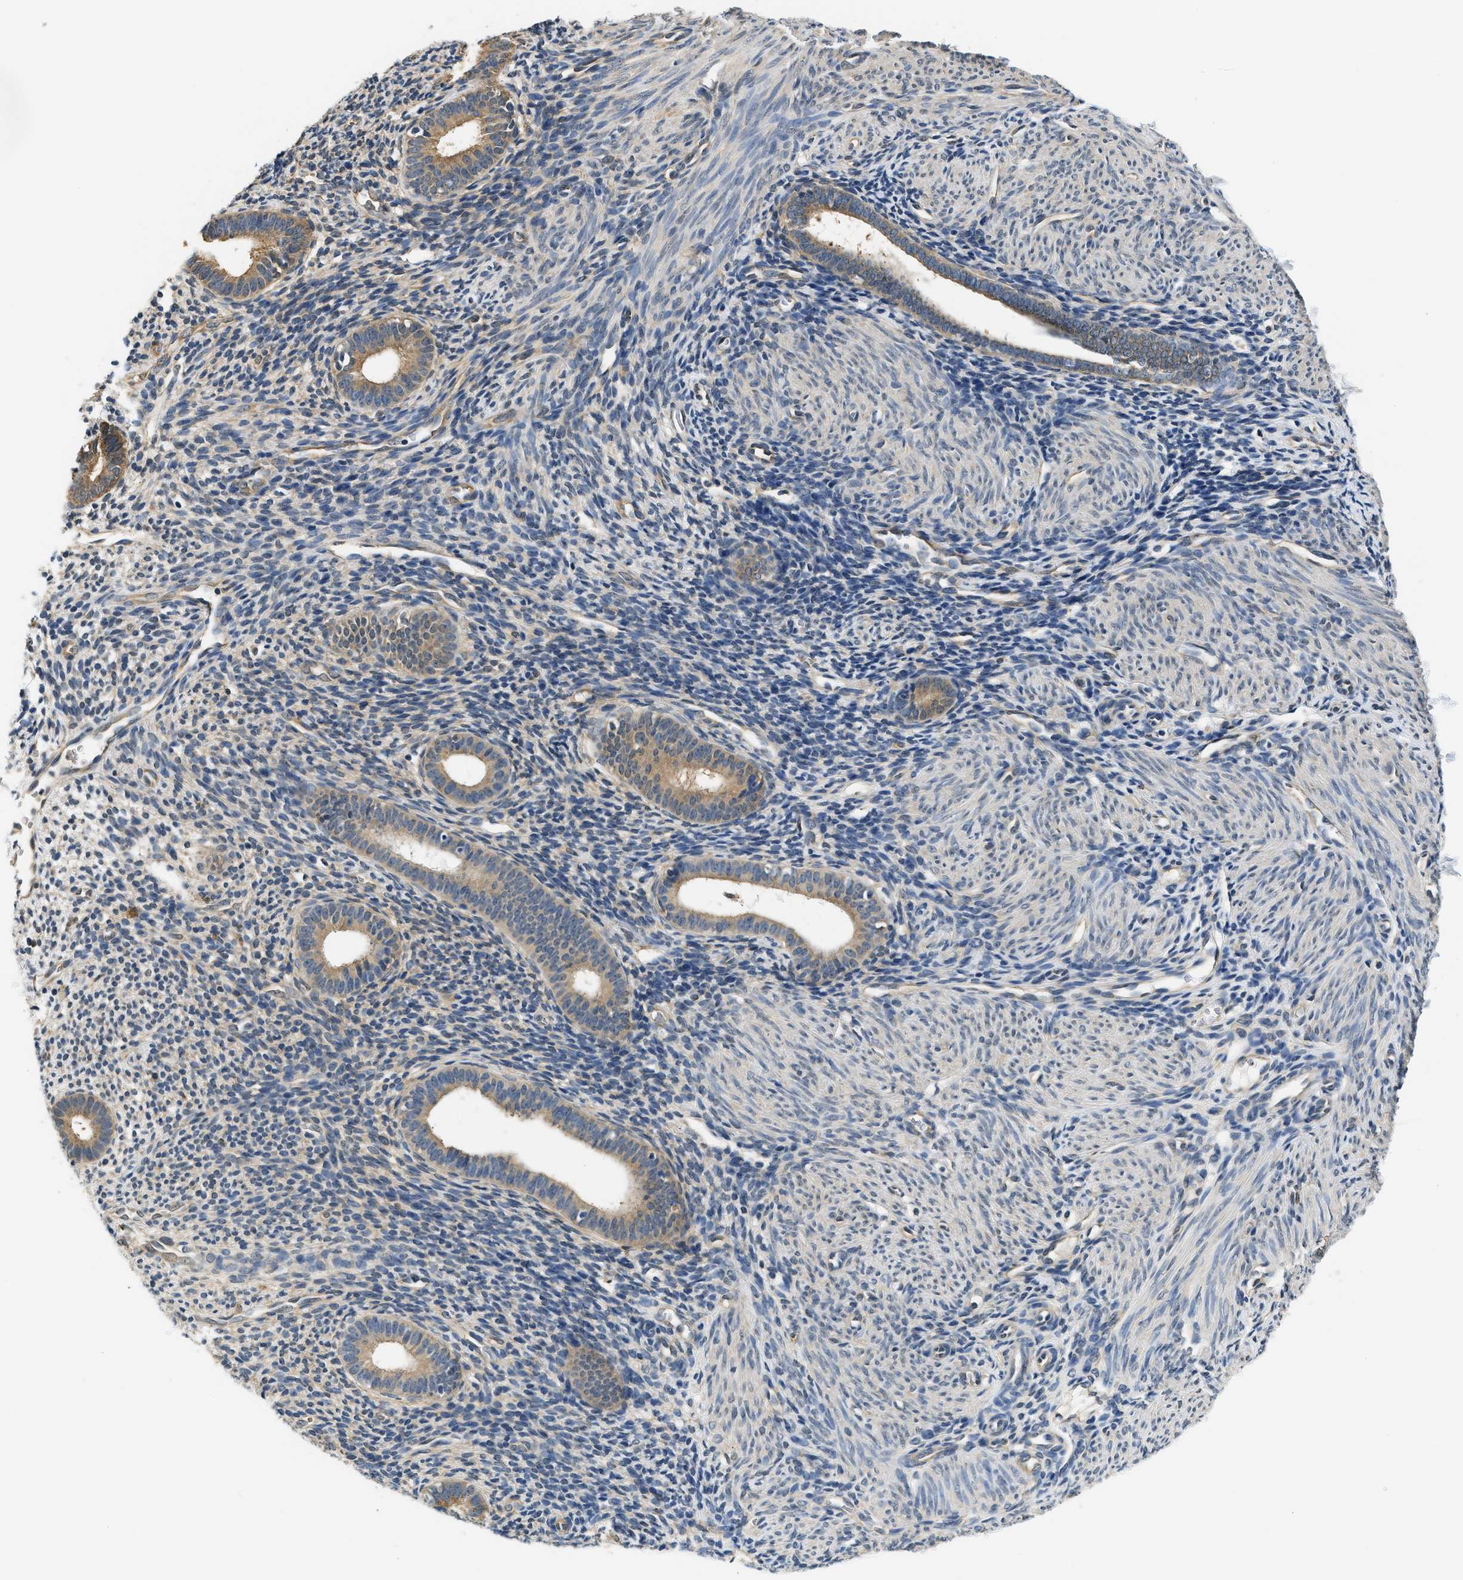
{"staining": {"intensity": "weak", "quantity": "<25%", "location": "cytoplasmic/membranous"}, "tissue": "endometrium", "cell_type": "Cells in endometrial stroma", "image_type": "normal", "snomed": [{"axis": "morphology", "description": "Normal tissue, NOS"}, {"axis": "morphology", "description": "Adenocarcinoma, NOS"}, {"axis": "topography", "description": "Endometrium"}], "caption": "Endometrium stained for a protein using immunohistochemistry (IHC) exhibits no staining cells in endometrial stroma.", "gene": "BCL7C", "patient": {"sex": "female", "age": 57}}